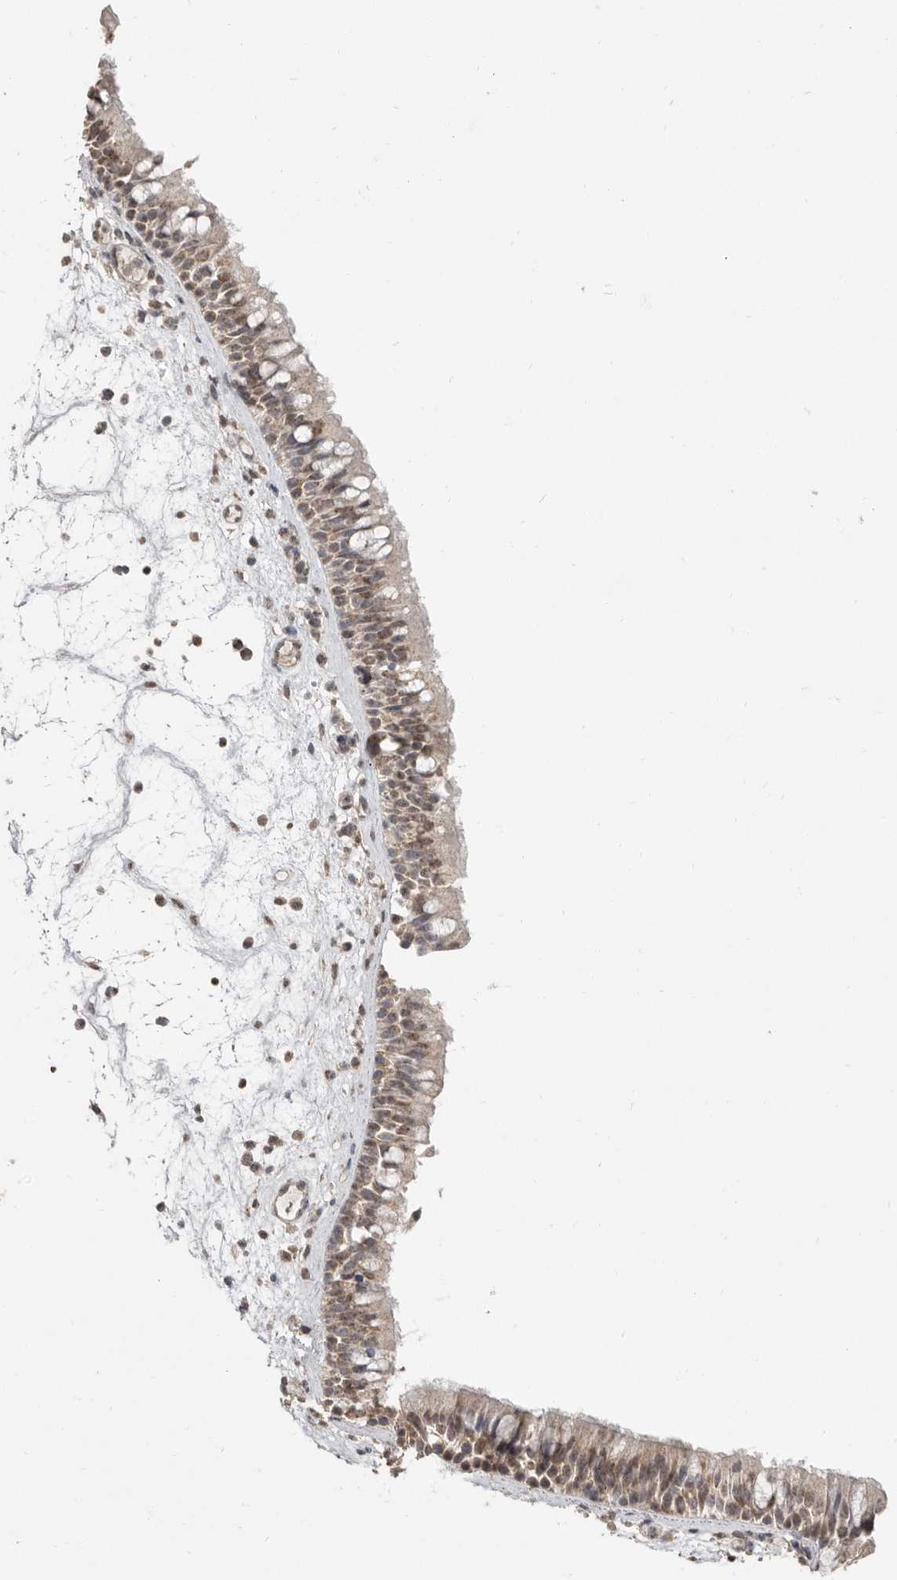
{"staining": {"intensity": "moderate", "quantity": "25%-75%", "location": "nuclear"}, "tissue": "nasopharynx", "cell_type": "Respiratory epithelial cells", "image_type": "normal", "snomed": [{"axis": "morphology", "description": "Normal tissue, NOS"}, {"axis": "morphology", "description": "Inflammation, NOS"}, {"axis": "morphology", "description": "Malignant melanoma, Metastatic site"}, {"axis": "topography", "description": "Nasopharynx"}], "caption": "Nasopharynx stained for a protein (brown) reveals moderate nuclear positive positivity in approximately 25%-75% of respiratory epithelial cells.", "gene": "LINGO2", "patient": {"sex": "male", "age": 70}}